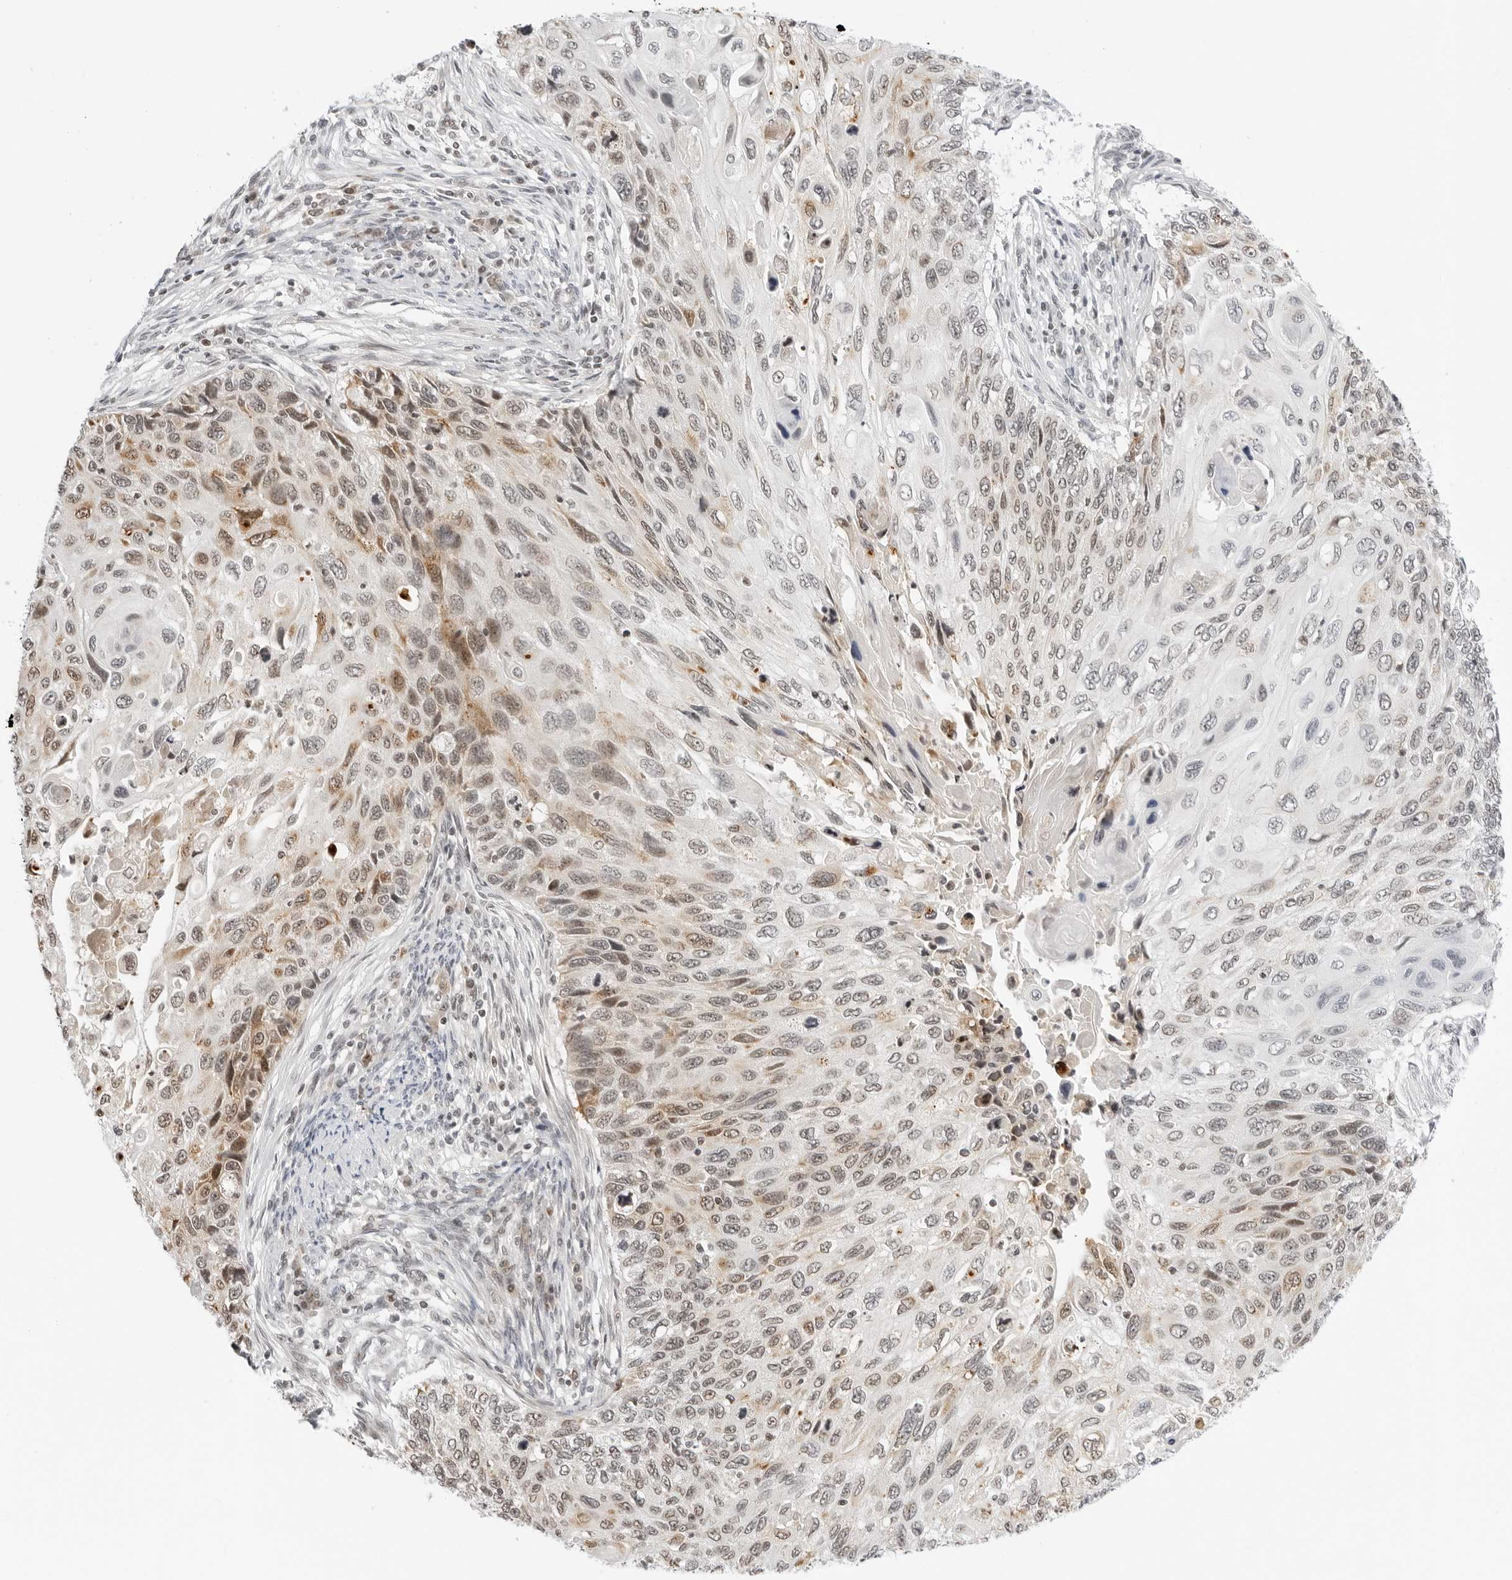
{"staining": {"intensity": "moderate", "quantity": "25%-75%", "location": "nuclear"}, "tissue": "cervical cancer", "cell_type": "Tumor cells", "image_type": "cancer", "snomed": [{"axis": "morphology", "description": "Squamous cell carcinoma, NOS"}, {"axis": "topography", "description": "Cervix"}], "caption": "This image shows IHC staining of human squamous cell carcinoma (cervical), with medium moderate nuclear staining in about 25%-75% of tumor cells.", "gene": "MSH6", "patient": {"sex": "female", "age": 70}}